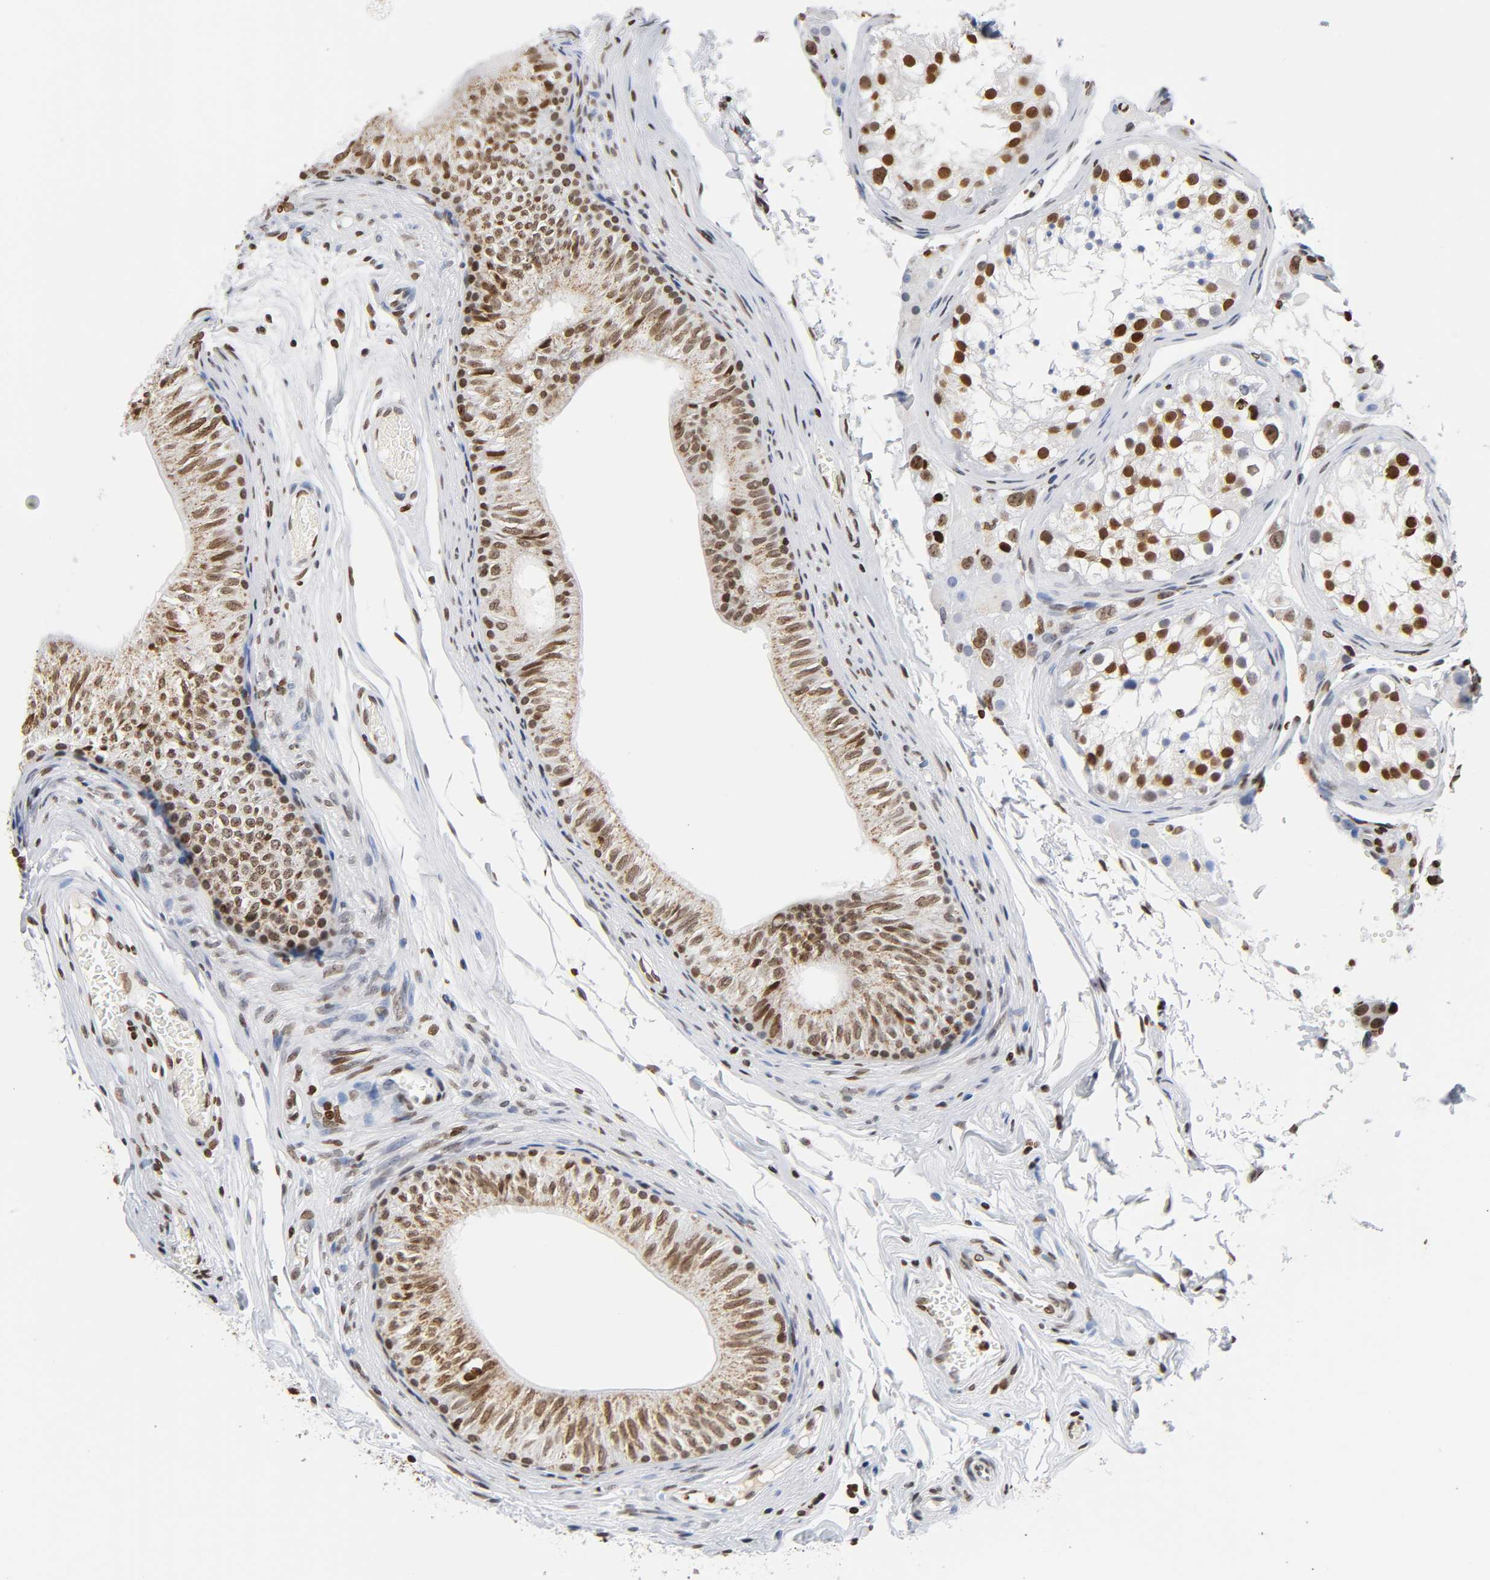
{"staining": {"intensity": "moderate", "quantity": ">75%", "location": "cytoplasmic/membranous,nuclear"}, "tissue": "epididymis", "cell_type": "Glandular cells", "image_type": "normal", "snomed": [{"axis": "morphology", "description": "Normal tissue, NOS"}, {"axis": "topography", "description": "Testis"}, {"axis": "topography", "description": "Epididymis"}], "caption": "Glandular cells exhibit moderate cytoplasmic/membranous,nuclear positivity in about >75% of cells in normal epididymis. (DAB = brown stain, brightfield microscopy at high magnification).", "gene": "HOXA6", "patient": {"sex": "male", "age": 36}}